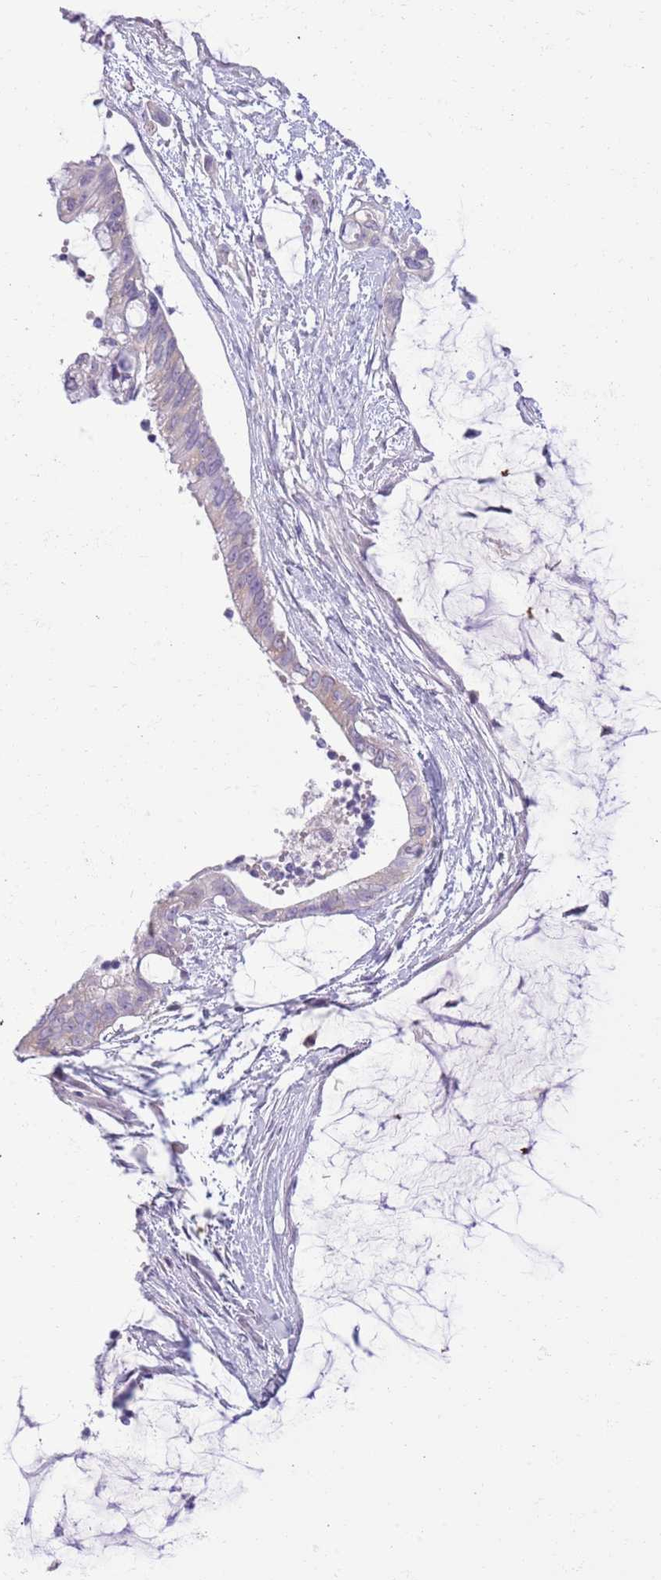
{"staining": {"intensity": "negative", "quantity": "none", "location": "none"}, "tissue": "ovarian cancer", "cell_type": "Tumor cells", "image_type": "cancer", "snomed": [{"axis": "morphology", "description": "Cystadenocarcinoma, mucinous, NOS"}, {"axis": "topography", "description": "Ovary"}], "caption": "An IHC histopathology image of ovarian cancer (mucinous cystadenocarcinoma) is shown. There is no staining in tumor cells of ovarian cancer (mucinous cystadenocarcinoma).", "gene": "TOX2", "patient": {"sex": "female", "age": 39}}